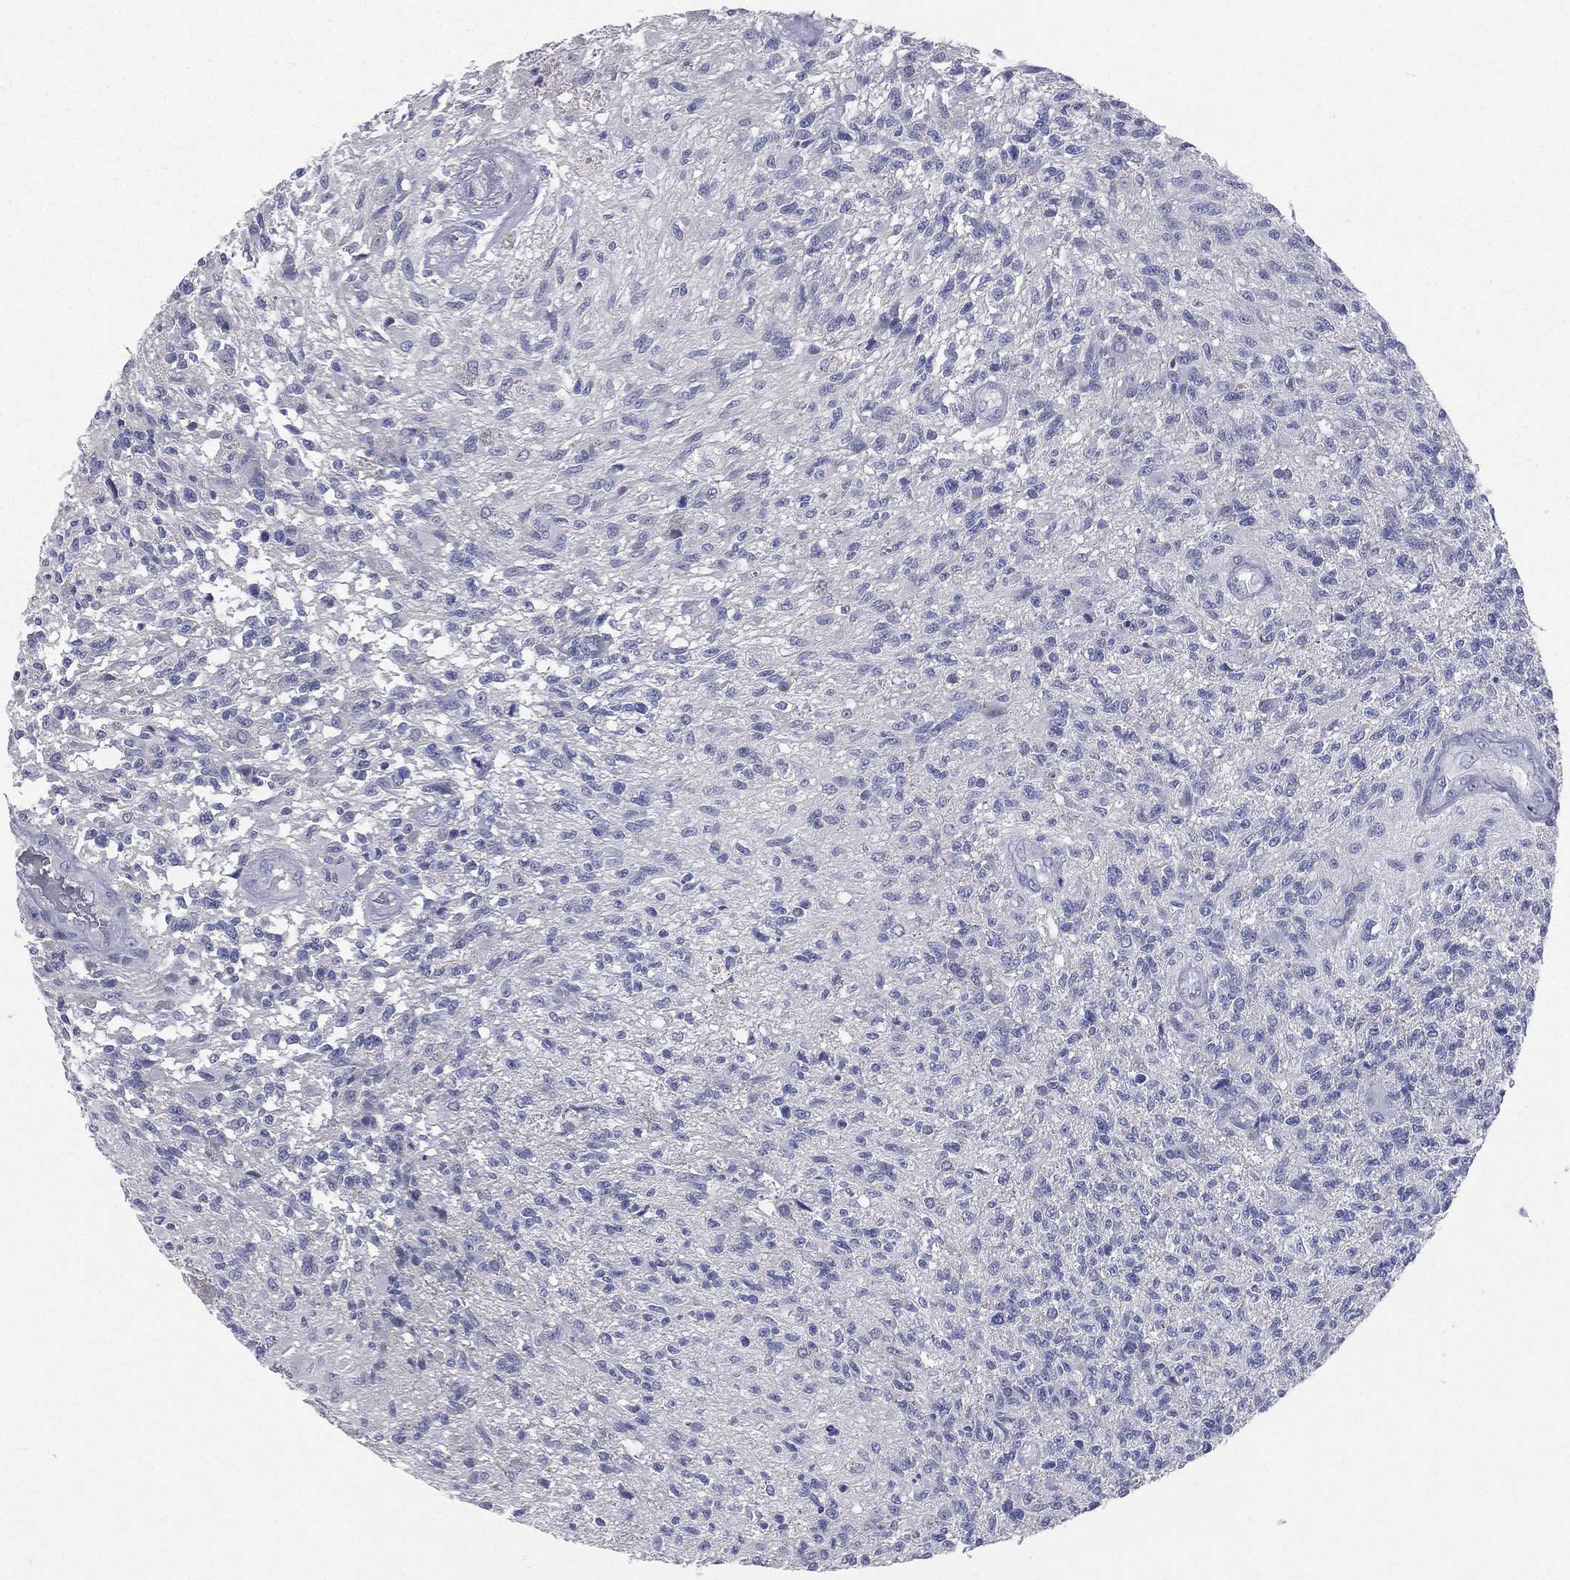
{"staining": {"intensity": "negative", "quantity": "none", "location": "none"}, "tissue": "glioma", "cell_type": "Tumor cells", "image_type": "cancer", "snomed": [{"axis": "morphology", "description": "Glioma, malignant, High grade"}, {"axis": "topography", "description": "Brain"}], "caption": "High magnification brightfield microscopy of glioma stained with DAB (3,3'-diaminobenzidine) (brown) and counterstained with hematoxylin (blue): tumor cells show no significant expression.", "gene": "CD3D", "patient": {"sex": "male", "age": 56}}